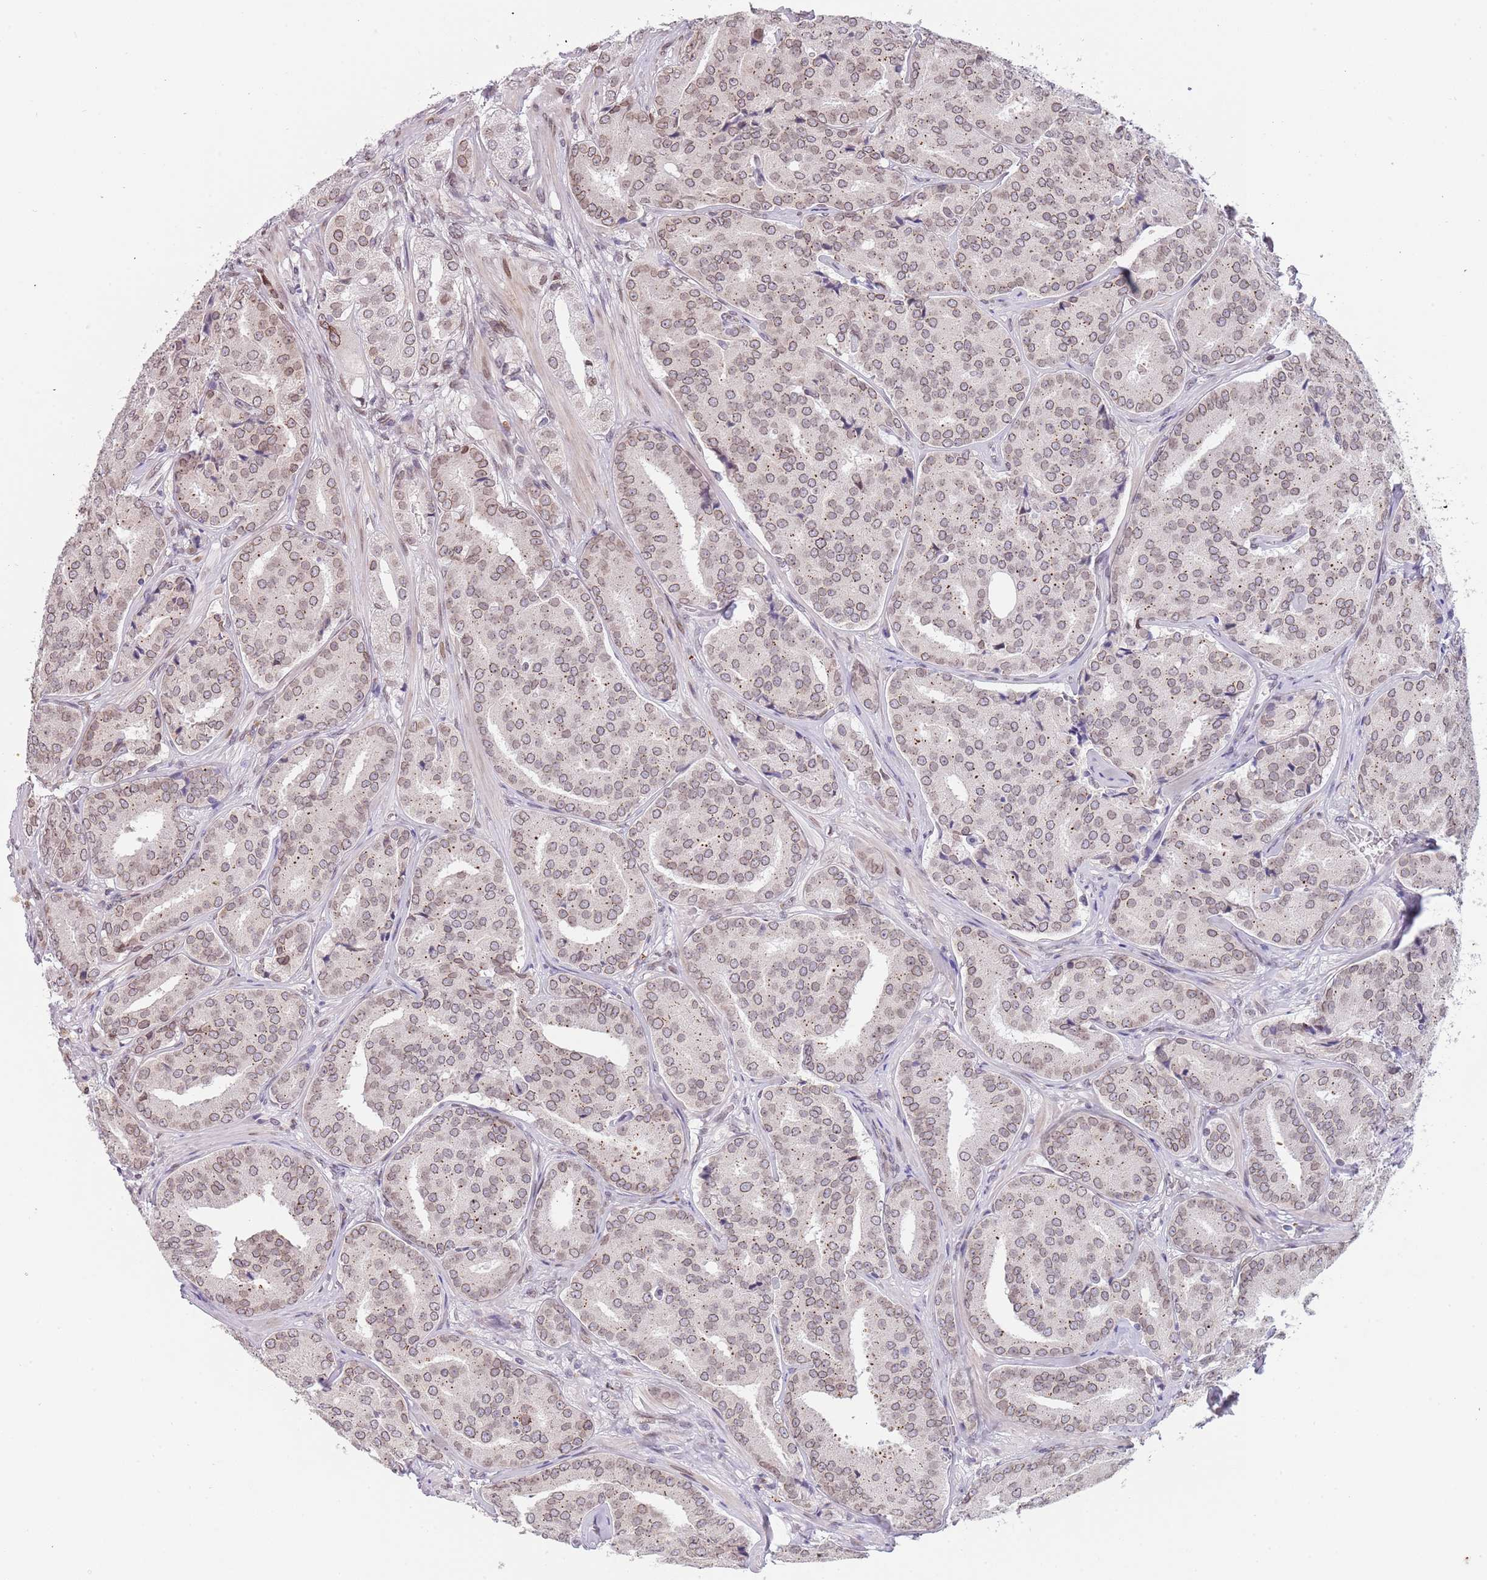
{"staining": {"intensity": "weak", "quantity": ">75%", "location": "cytoplasmic/membranous,nuclear"}, "tissue": "prostate cancer", "cell_type": "Tumor cells", "image_type": "cancer", "snomed": [{"axis": "morphology", "description": "Adenocarcinoma, High grade"}, {"axis": "topography", "description": "Prostate"}], "caption": "The immunohistochemical stain labels weak cytoplasmic/membranous and nuclear positivity in tumor cells of prostate cancer tissue. (DAB (3,3'-diaminobenzidine) IHC, brown staining for protein, blue staining for nuclei).", "gene": "KLHDC2", "patient": {"sex": "male", "age": 63}}